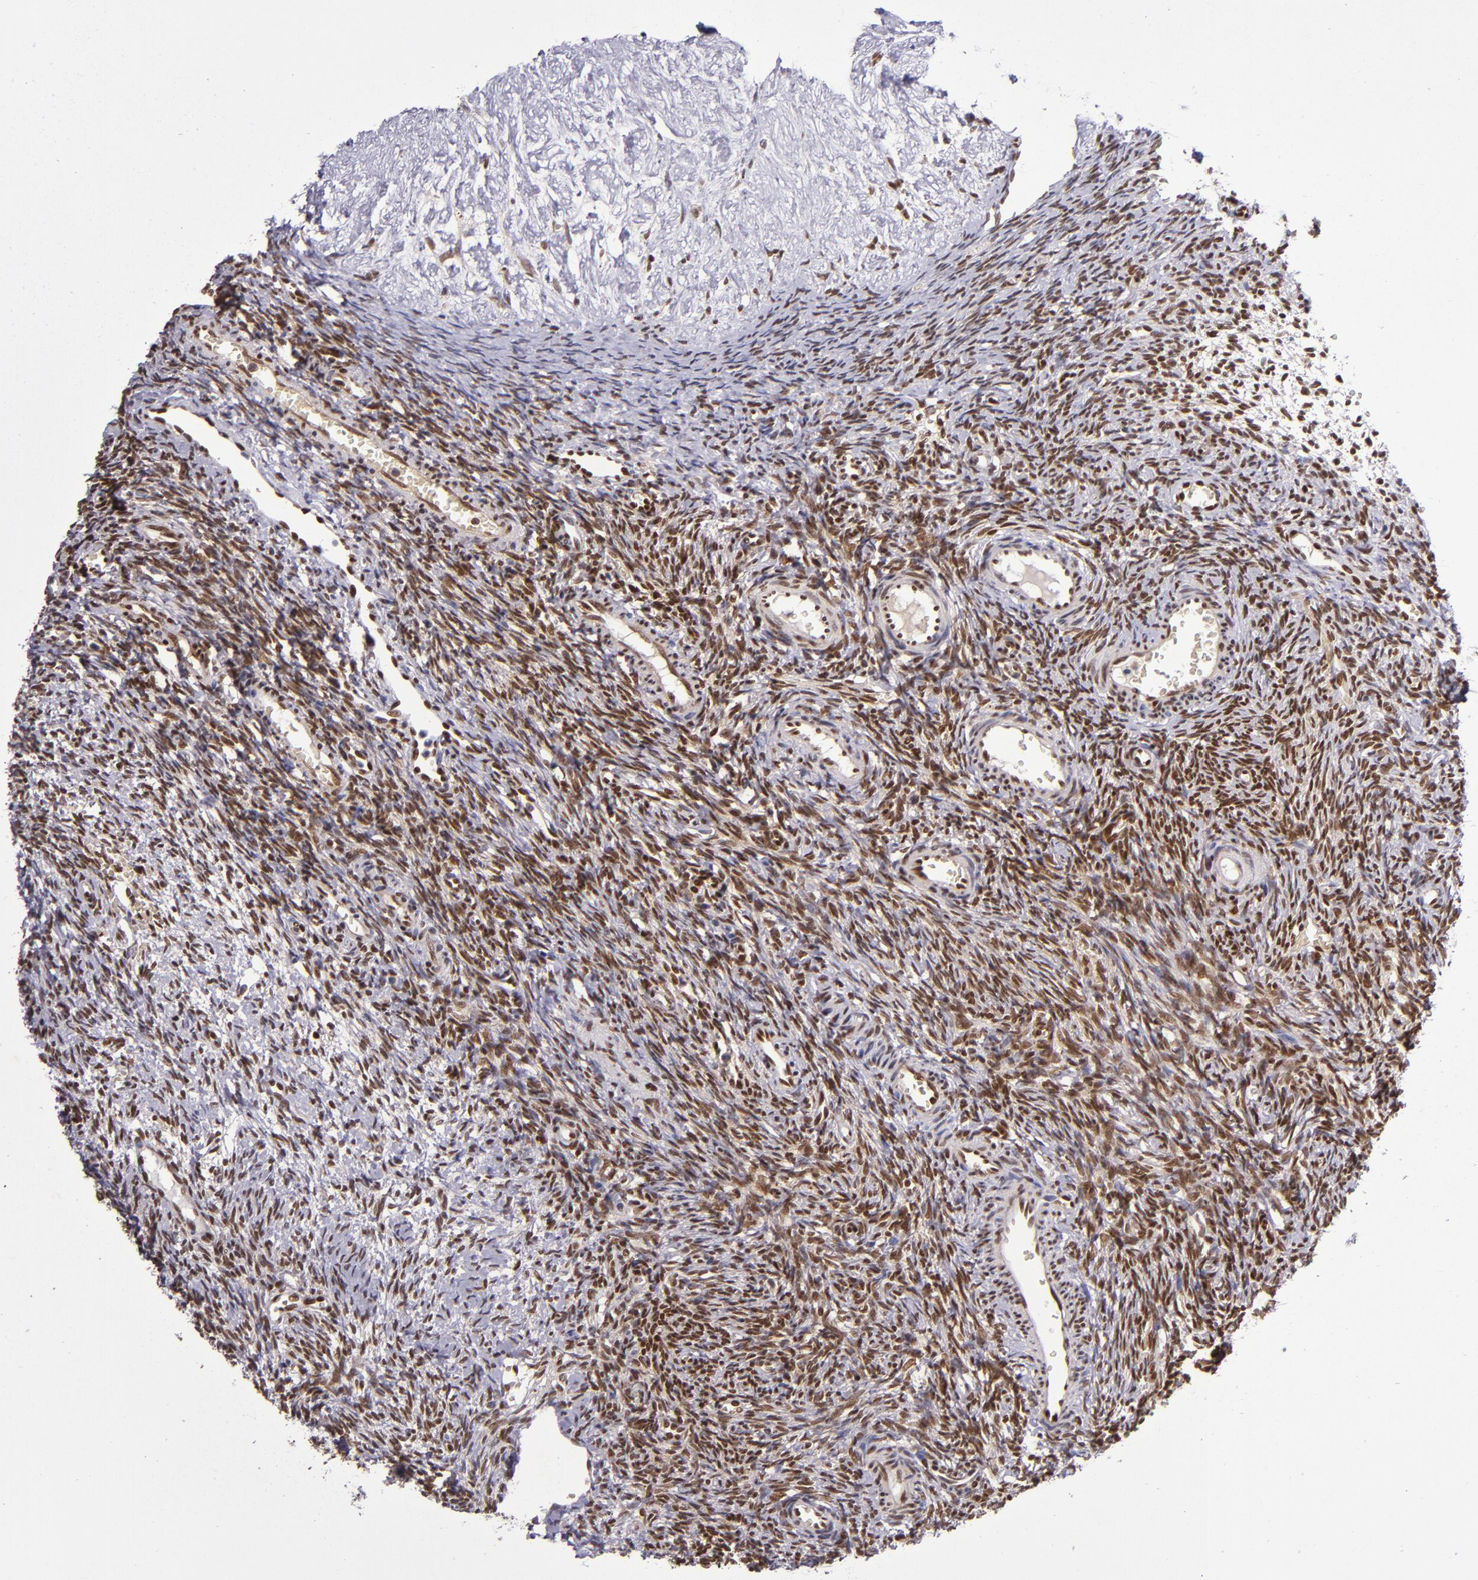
{"staining": {"intensity": "strong", "quantity": ">75%", "location": "nuclear"}, "tissue": "ovary", "cell_type": "Follicle cells", "image_type": "normal", "snomed": [{"axis": "morphology", "description": "Normal tissue, NOS"}, {"axis": "topography", "description": "Ovary"}], "caption": "The micrograph shows staining of unremarkable ovary, revealing strong nuclear protein staining (brown color) within follicle cells. (Brightfield microscopy of DAB IHC at high magnification).", "gene": "MGMT", "patient": {"sex": "female", "age": 39}}